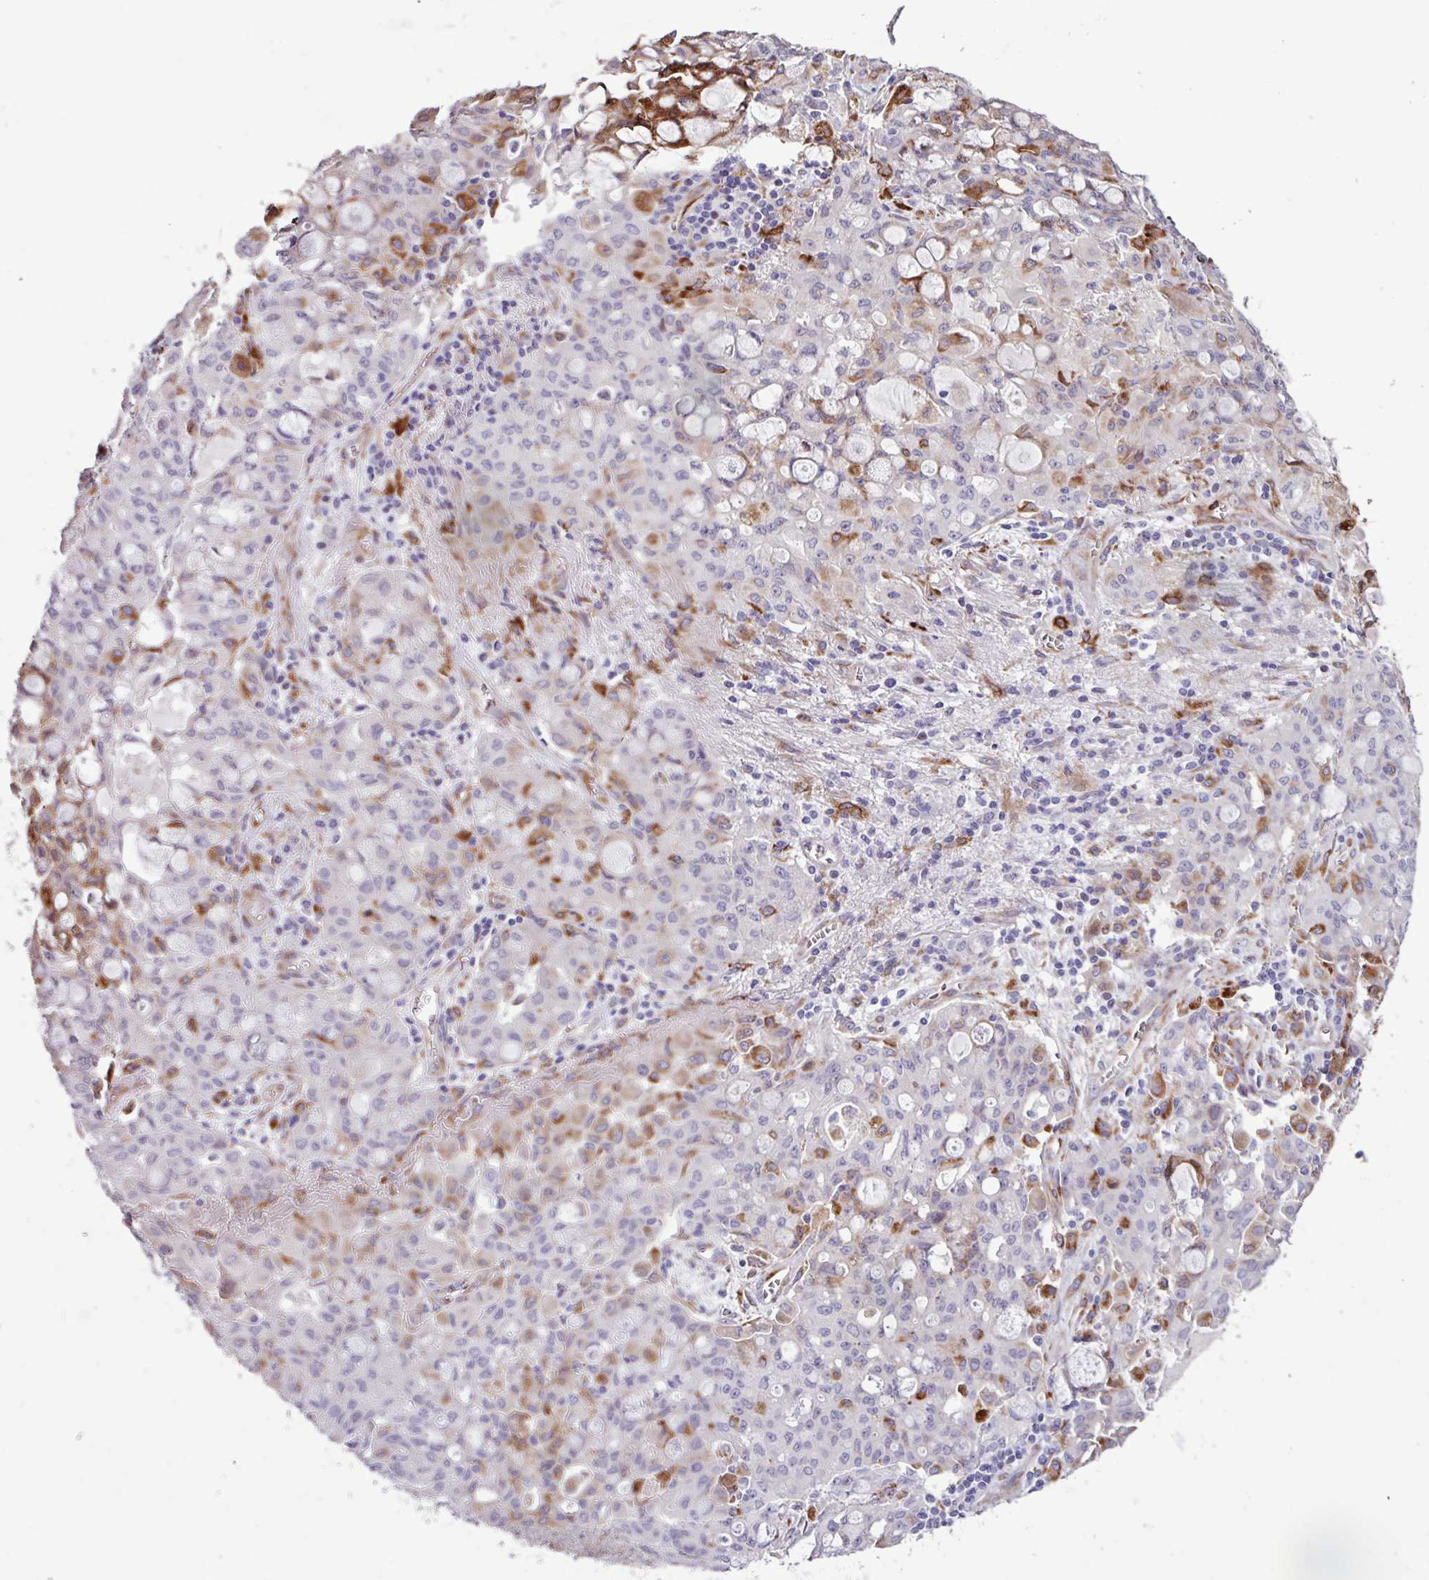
{"staining": {"intensity": "moderate", "quantity": "25%-75%", "location": "cytoplasmic/membranous"}, "tissue": "lung cancer", "cell_type": "Tumor cells", "image_type": "cancer", "snomed": [{"axis": "morphology", "description": "Adenocarcinoma, NOS"}, {"axis": "topography", "description": "Lung"}], "caption": "Moderate cytoplasmic/membranous protein positivity is present in approximately 25%-75% of tumor cells in adenocarcinoma (lung).", "gene": "PPP1R35", "patient": {"sex": "female", "age": 44}}